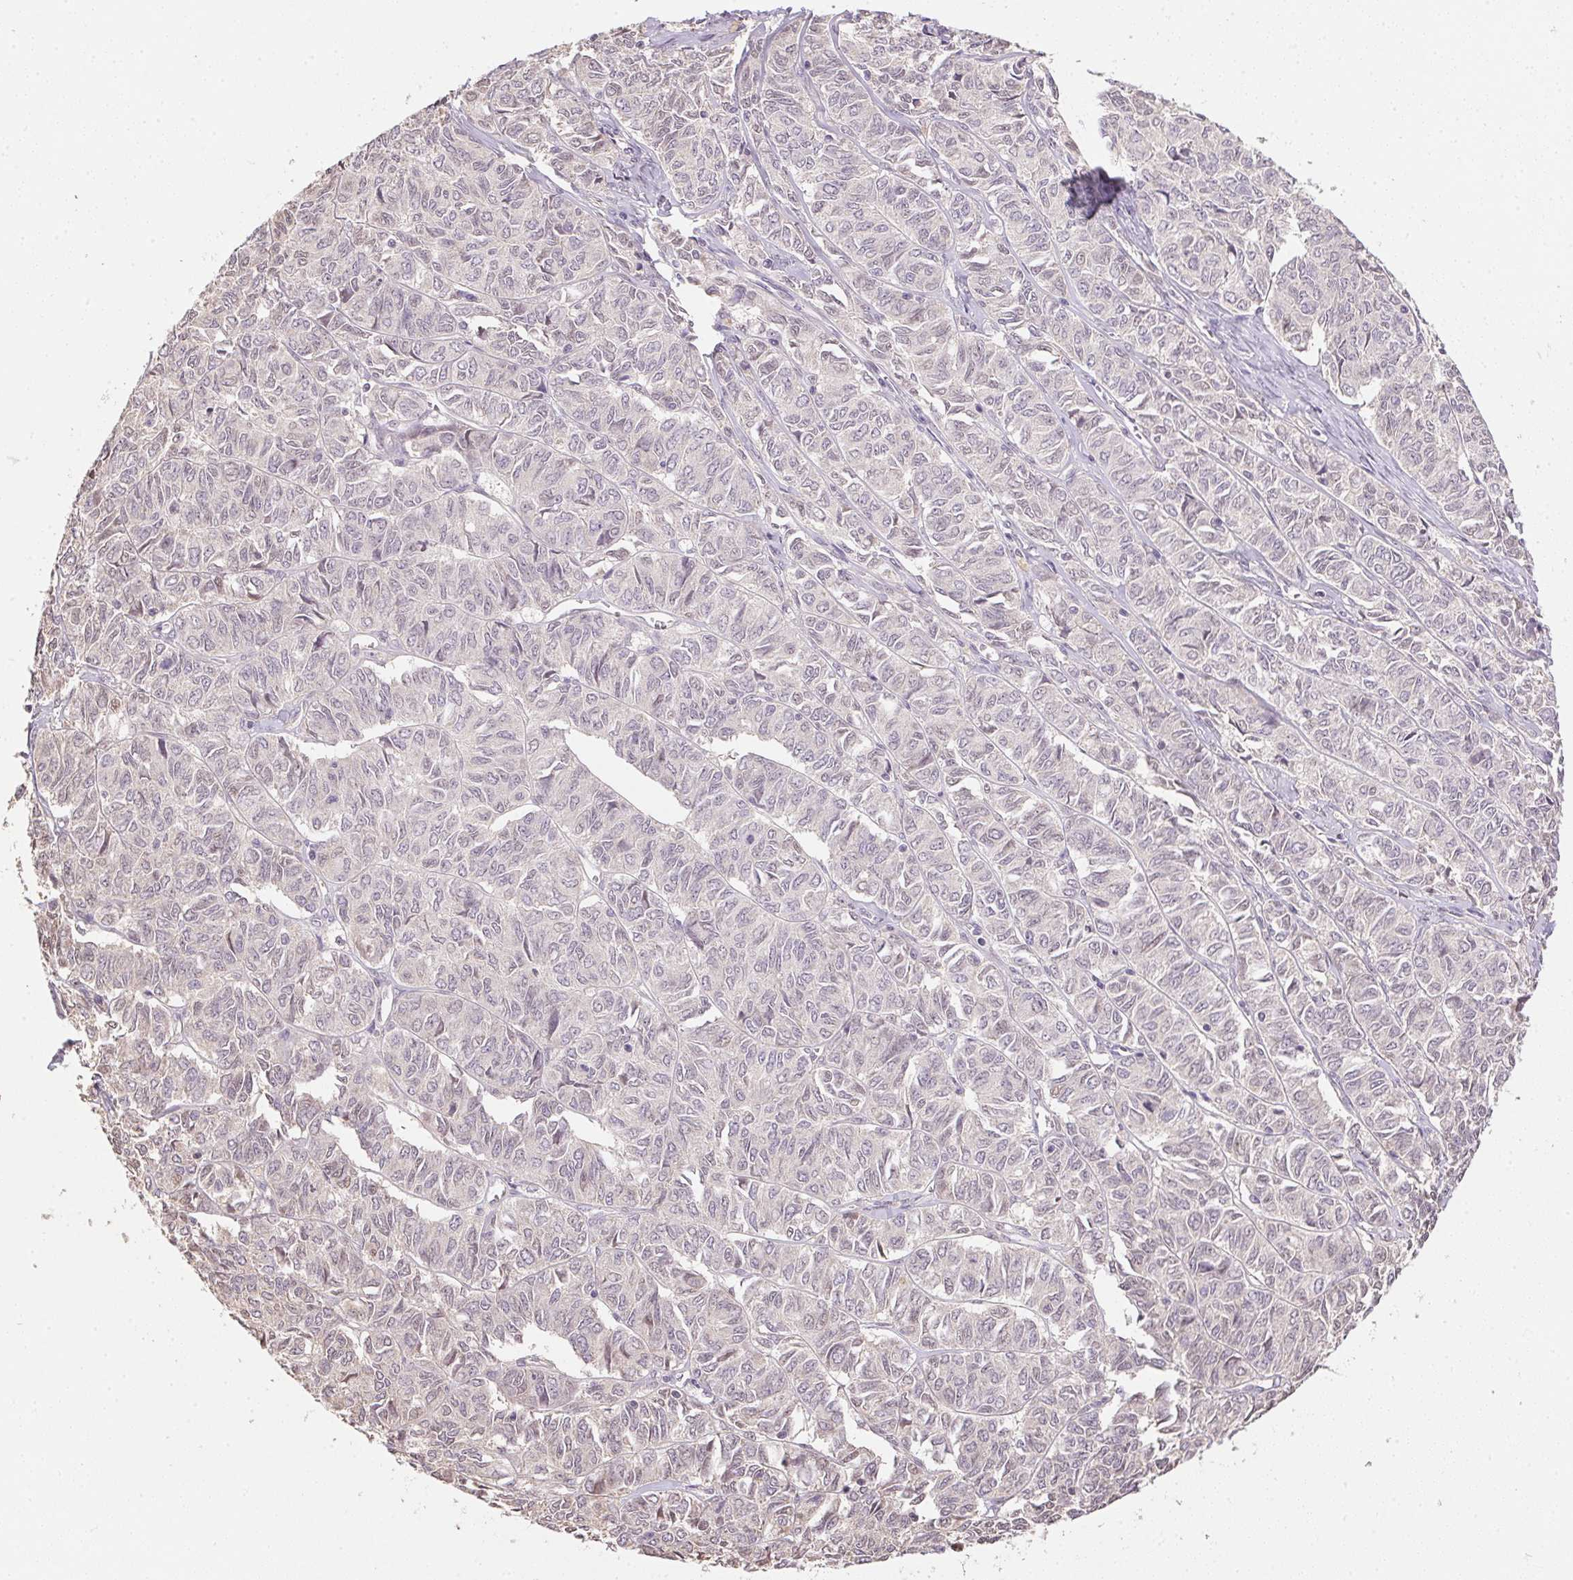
{"staining": {"intensity": "negative", "quantity": "none", "location": "none"}, "tissue": "ovarian cancer", "cell_type": "Tumor cells", "image_type": "cancer", "snomed": [{"axis": "morphology", "description": "Carcinoma, endometroid"}, {"axis": "topography", "description": "Ovary"}], "caption": "This is an immunohistochemistry (IHC) image of human ovarian endometroid carcinoma. There is no expression in tumor cells.", "gene": "ALDH8A1", "patient": {"sex": "female", "age": 80}}